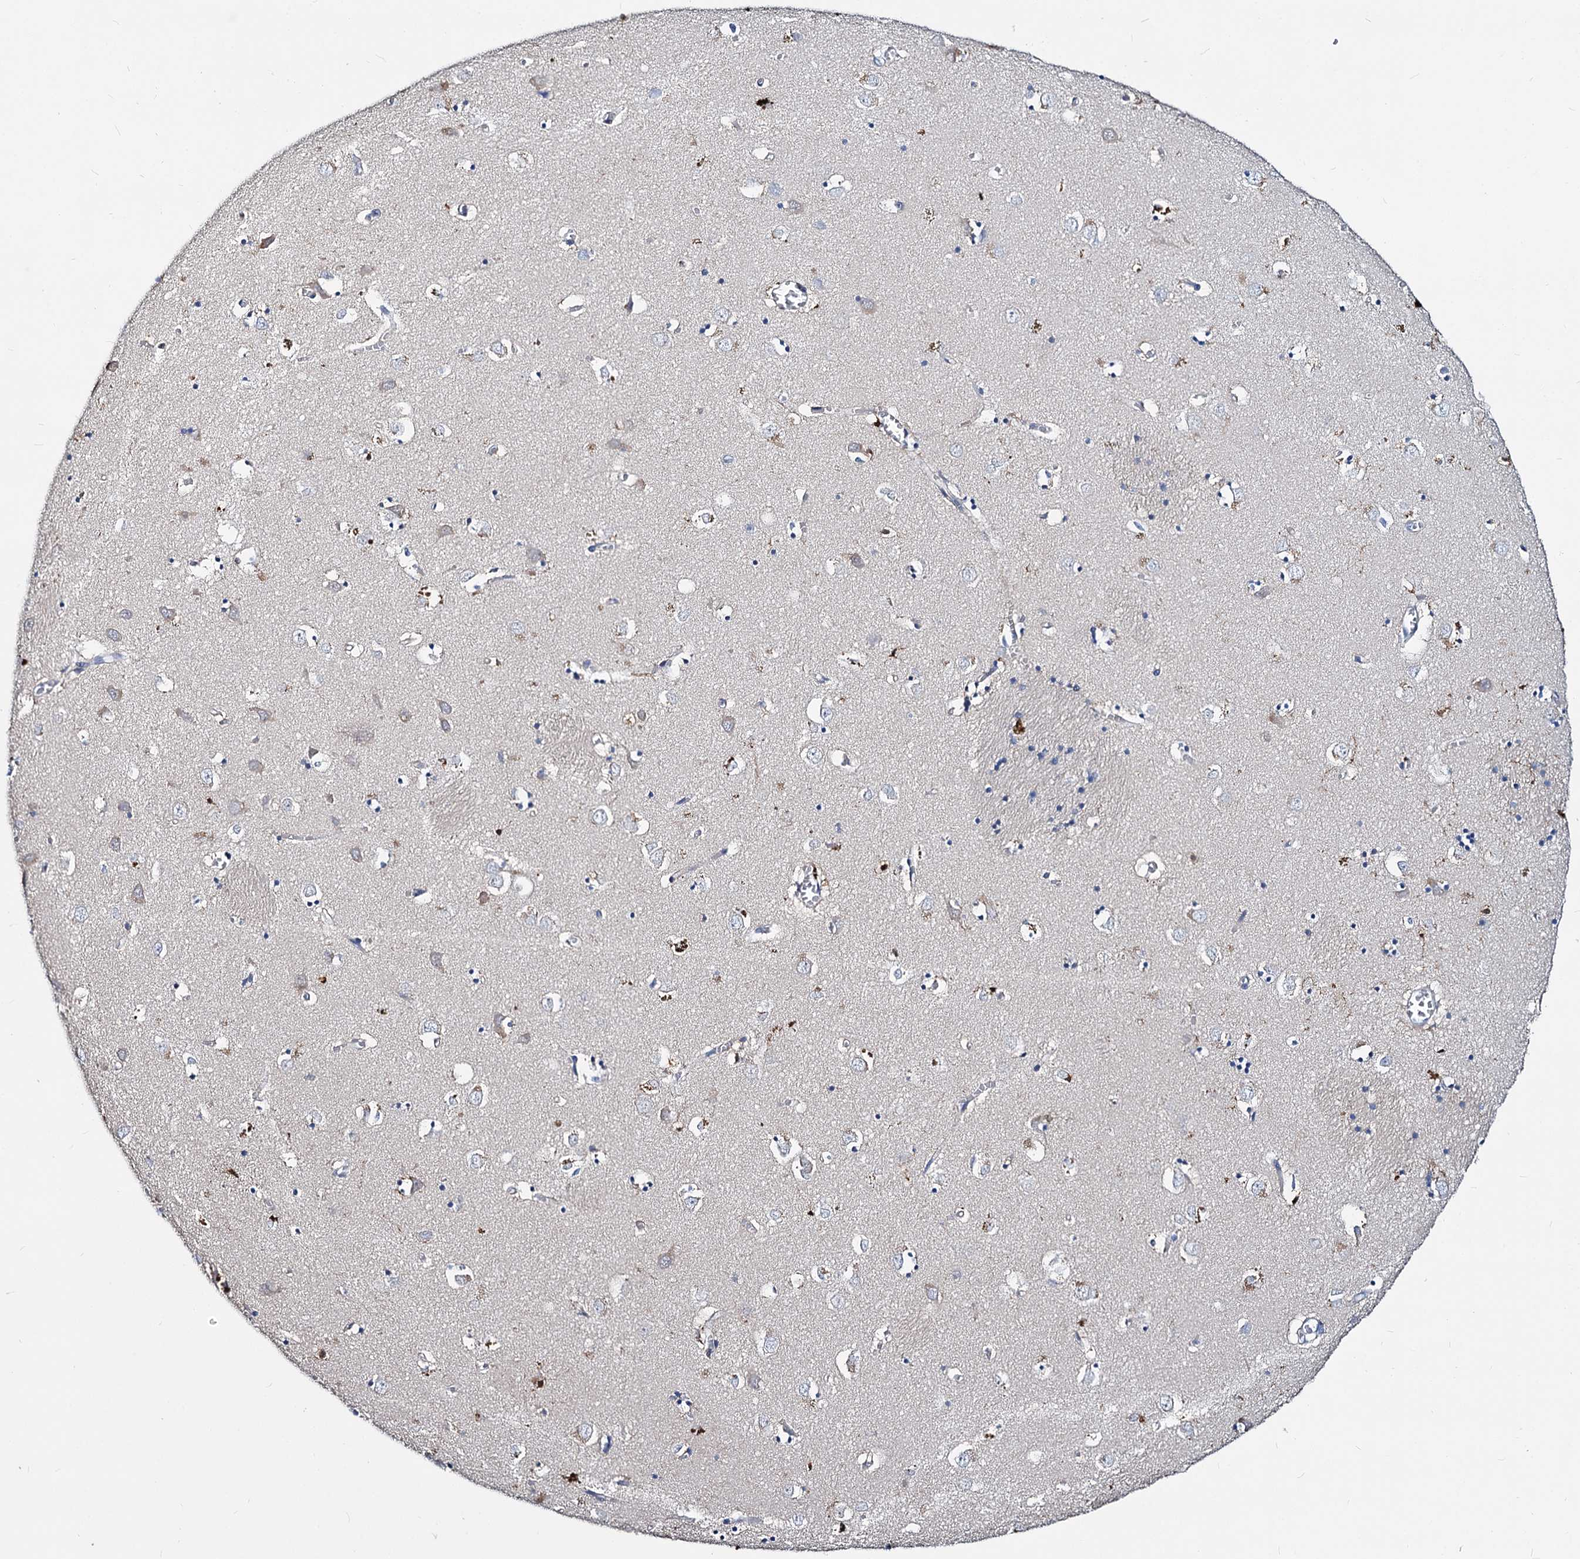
{"staining": {"intensity": "moderate", "quantity": "<25%", "location": "cytoplasmic/membranous"}, "tissue": "caudate", "cell_type": "Glial cells", "image_type": "normal", "snomed": [{"axis": "morphology", "description": "Normal tissue, NOS"}, {"axis": "topography", "description": "Lateral ventricle wall"}], "caption": "High-power microscopy captured an immunohistochemistry (IHC) micrograph of benign caudate, revealing moderate cytoplasmic/membranous staining in approximately <25% of glial cells. (Brightfield microscopy of DAB IHC at high magnification).", "gene": "ACY3", "patient": {"sex": "male", "age": 70}}